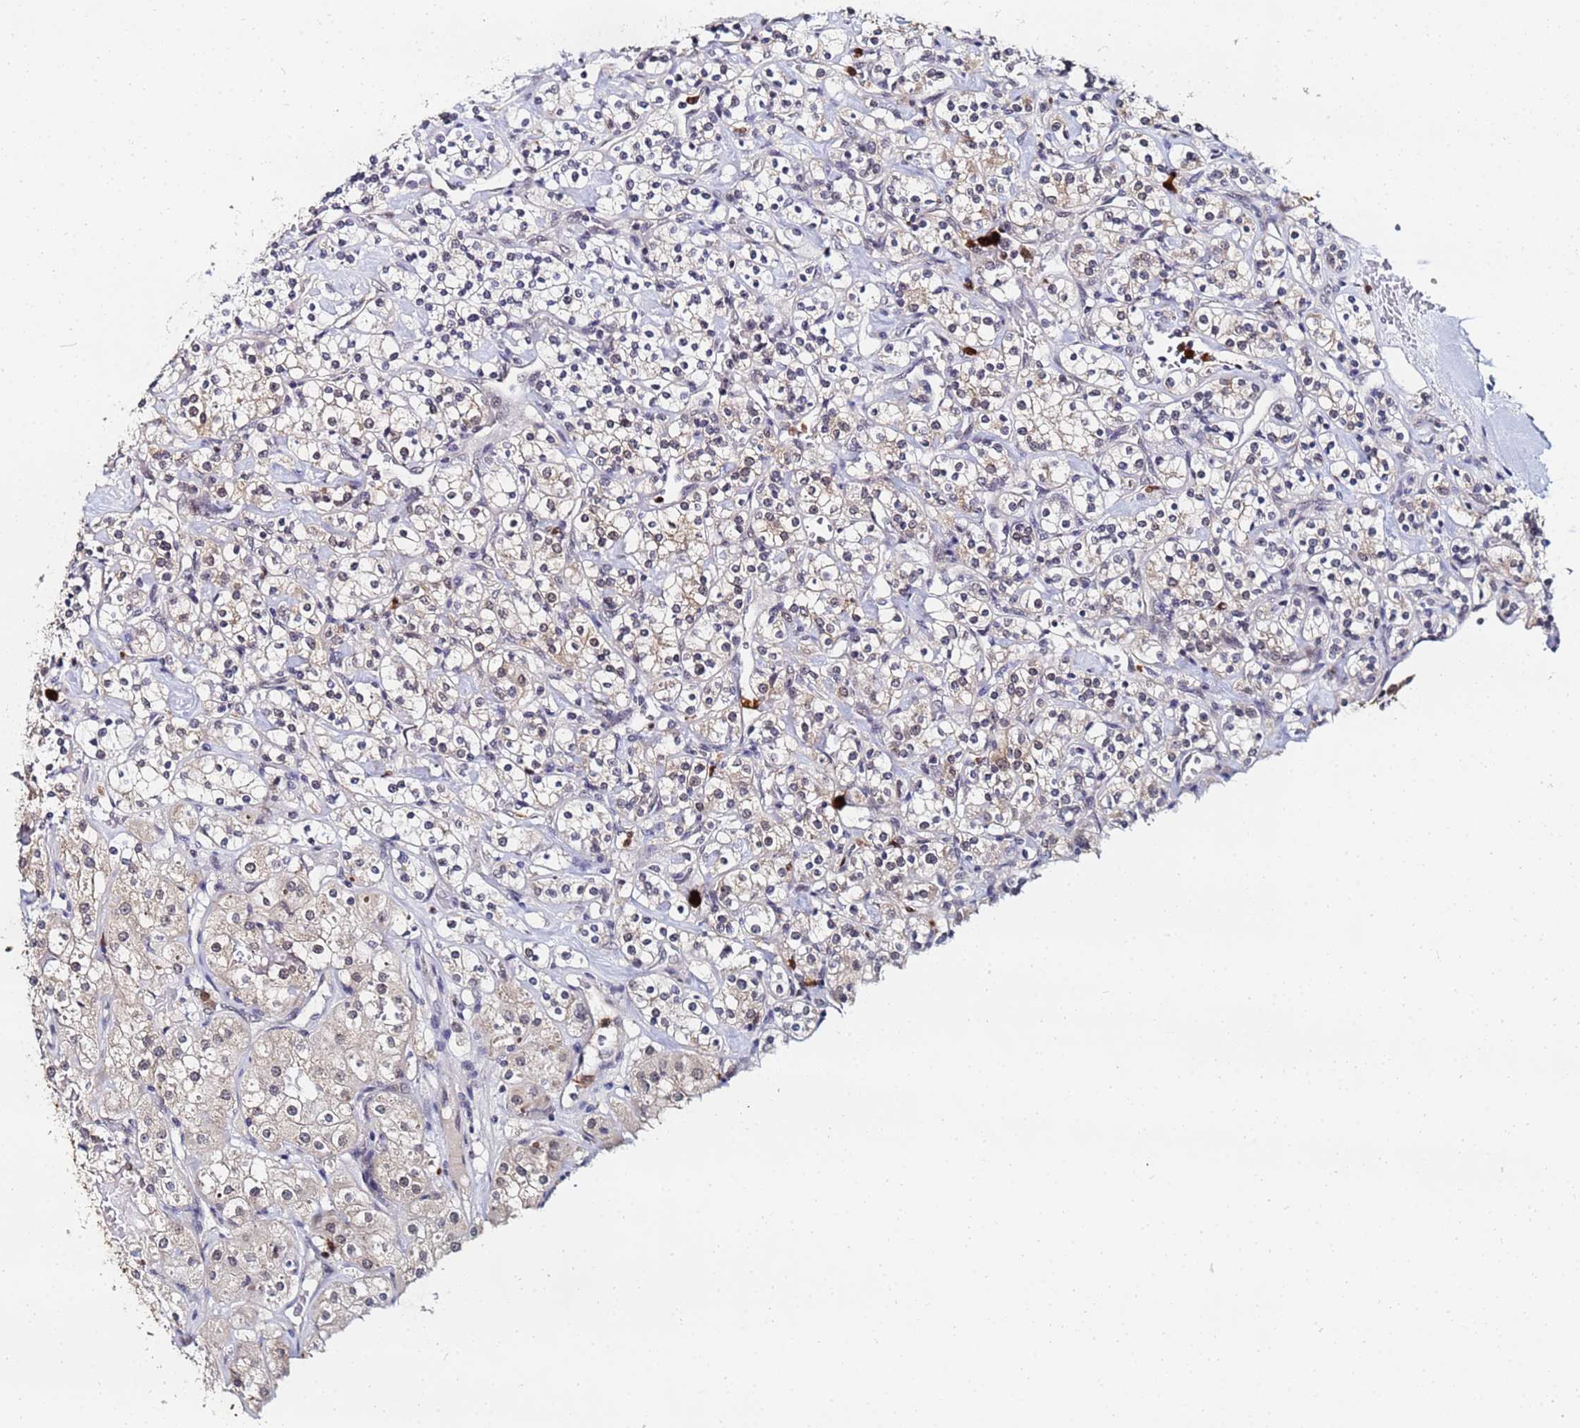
{"staining": {"intensity": "weak", "quantity": "25%-75%", "location": "cytoplasmic/membranous"}, "tissue": "renal cancer", "cell_type": "Tumor cells", "image_type": "cancer", "snomed": [{"axis": "morphology", "description": "Adenocarcinoma, NOS"}, {"axis": "topography", "description": "Kidney"}], "caption": "Immunohistochemical staining of adenocarcinoma (renal) displays low levels of weak cytoplasmic/membranous protein expression in about 25%-75% of tumor cells.", "gene": "MTCL1", "patient": {"sex": "male", "age": 77}}